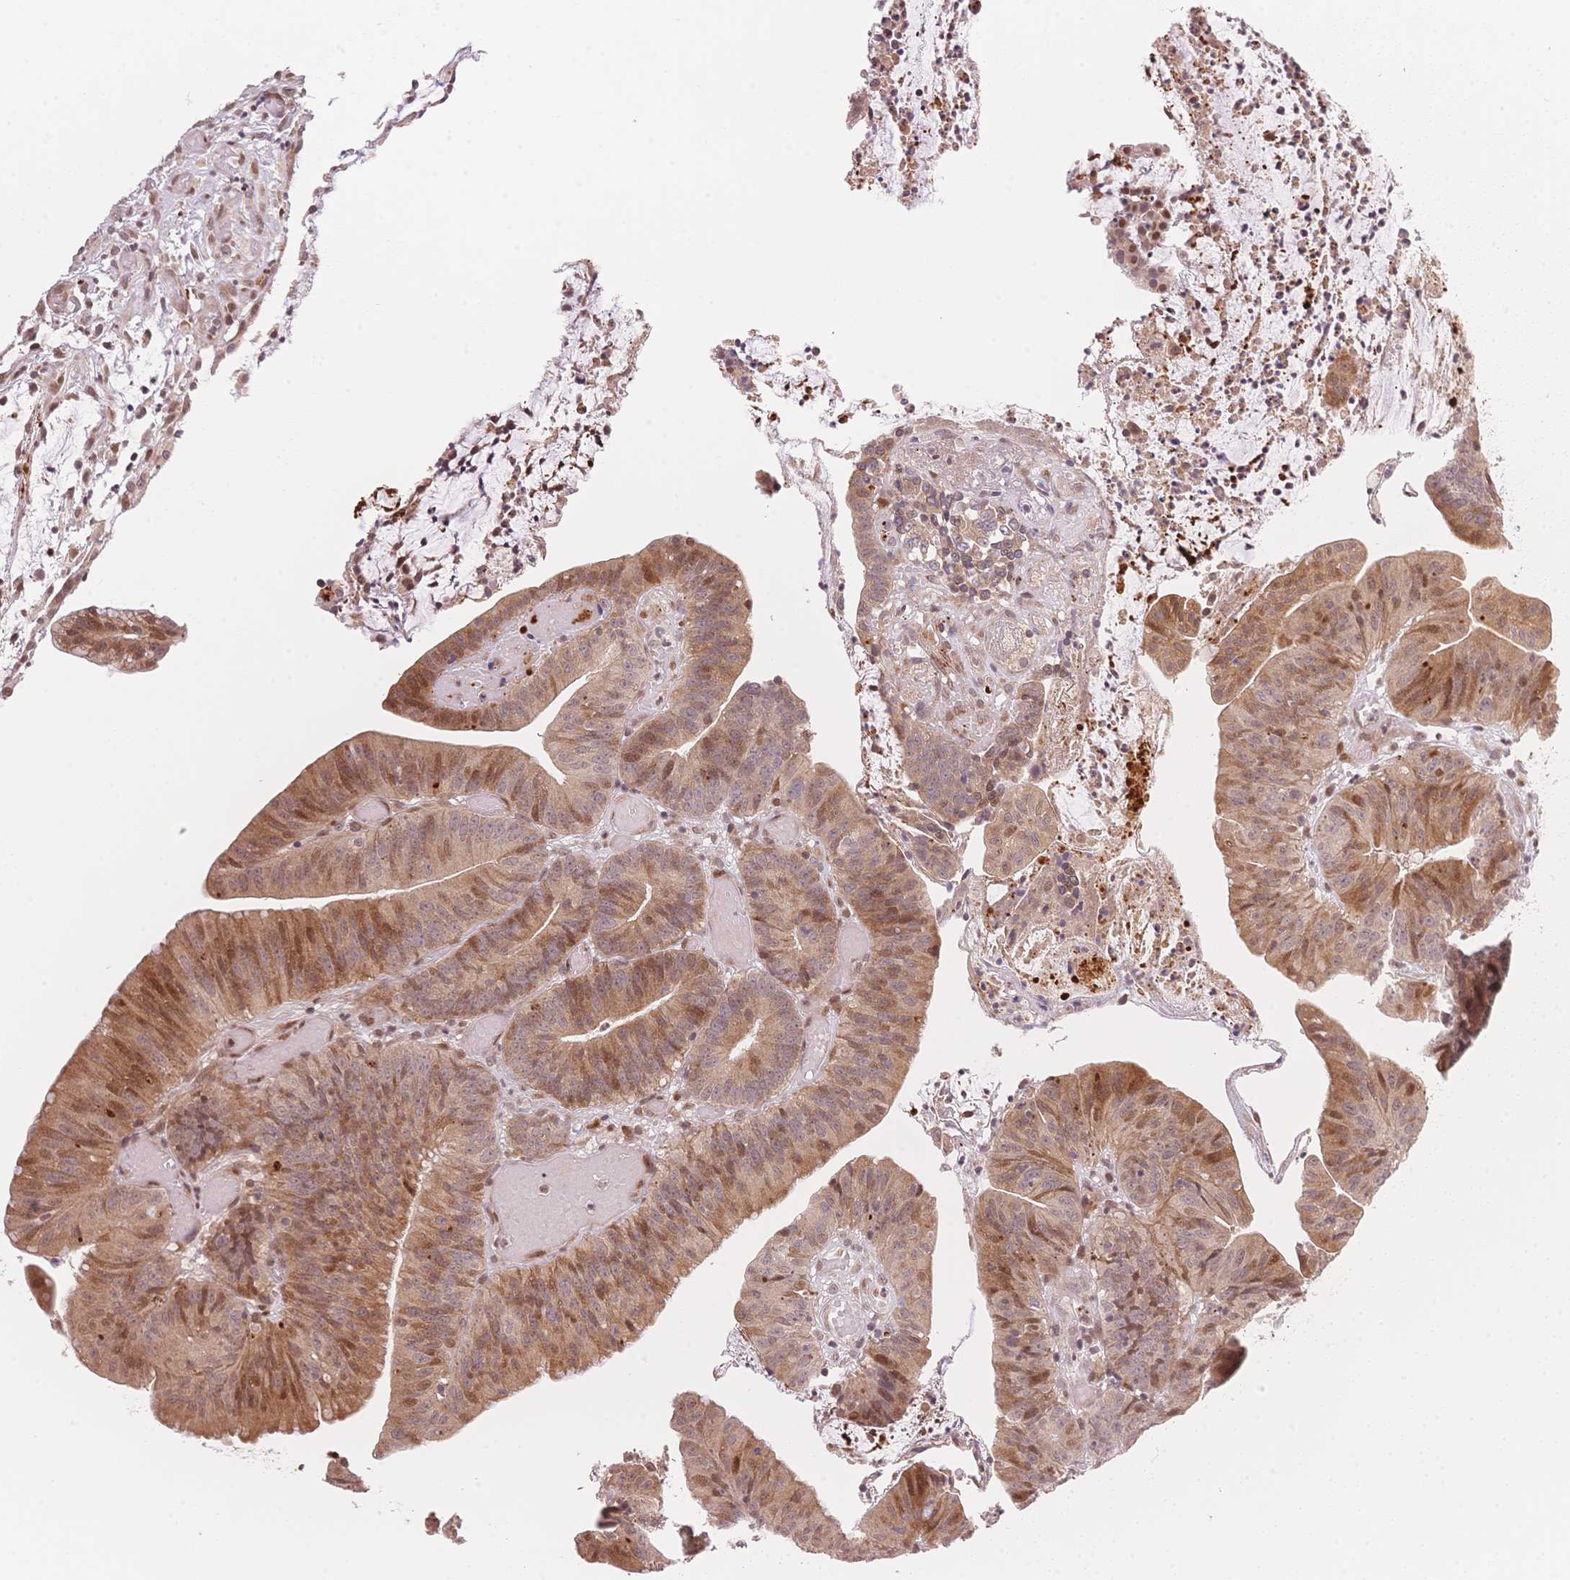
{"staining": {"intensity": "moderate", "quantity": ">75%", "location": "cytoplasmic/membranous,nuclear"}, "tissue": "colorectal cancer", "cell_type": "Tumor cells", "image_type": "cancer", "snomed": [{"axis": "morphology", "description": "Adenocarcinoma, NOS"}, {"axis": "topography", "description": "Colon"}], "caption": "Human colorectal cancer stained for a protein (brown) demonstrates moderate cytoplasmic/membranous and nuclear positive expression in approximately >75% of tumor cells.", "gene": "STK39", "patient": {"sex": "female", "age": 78}}